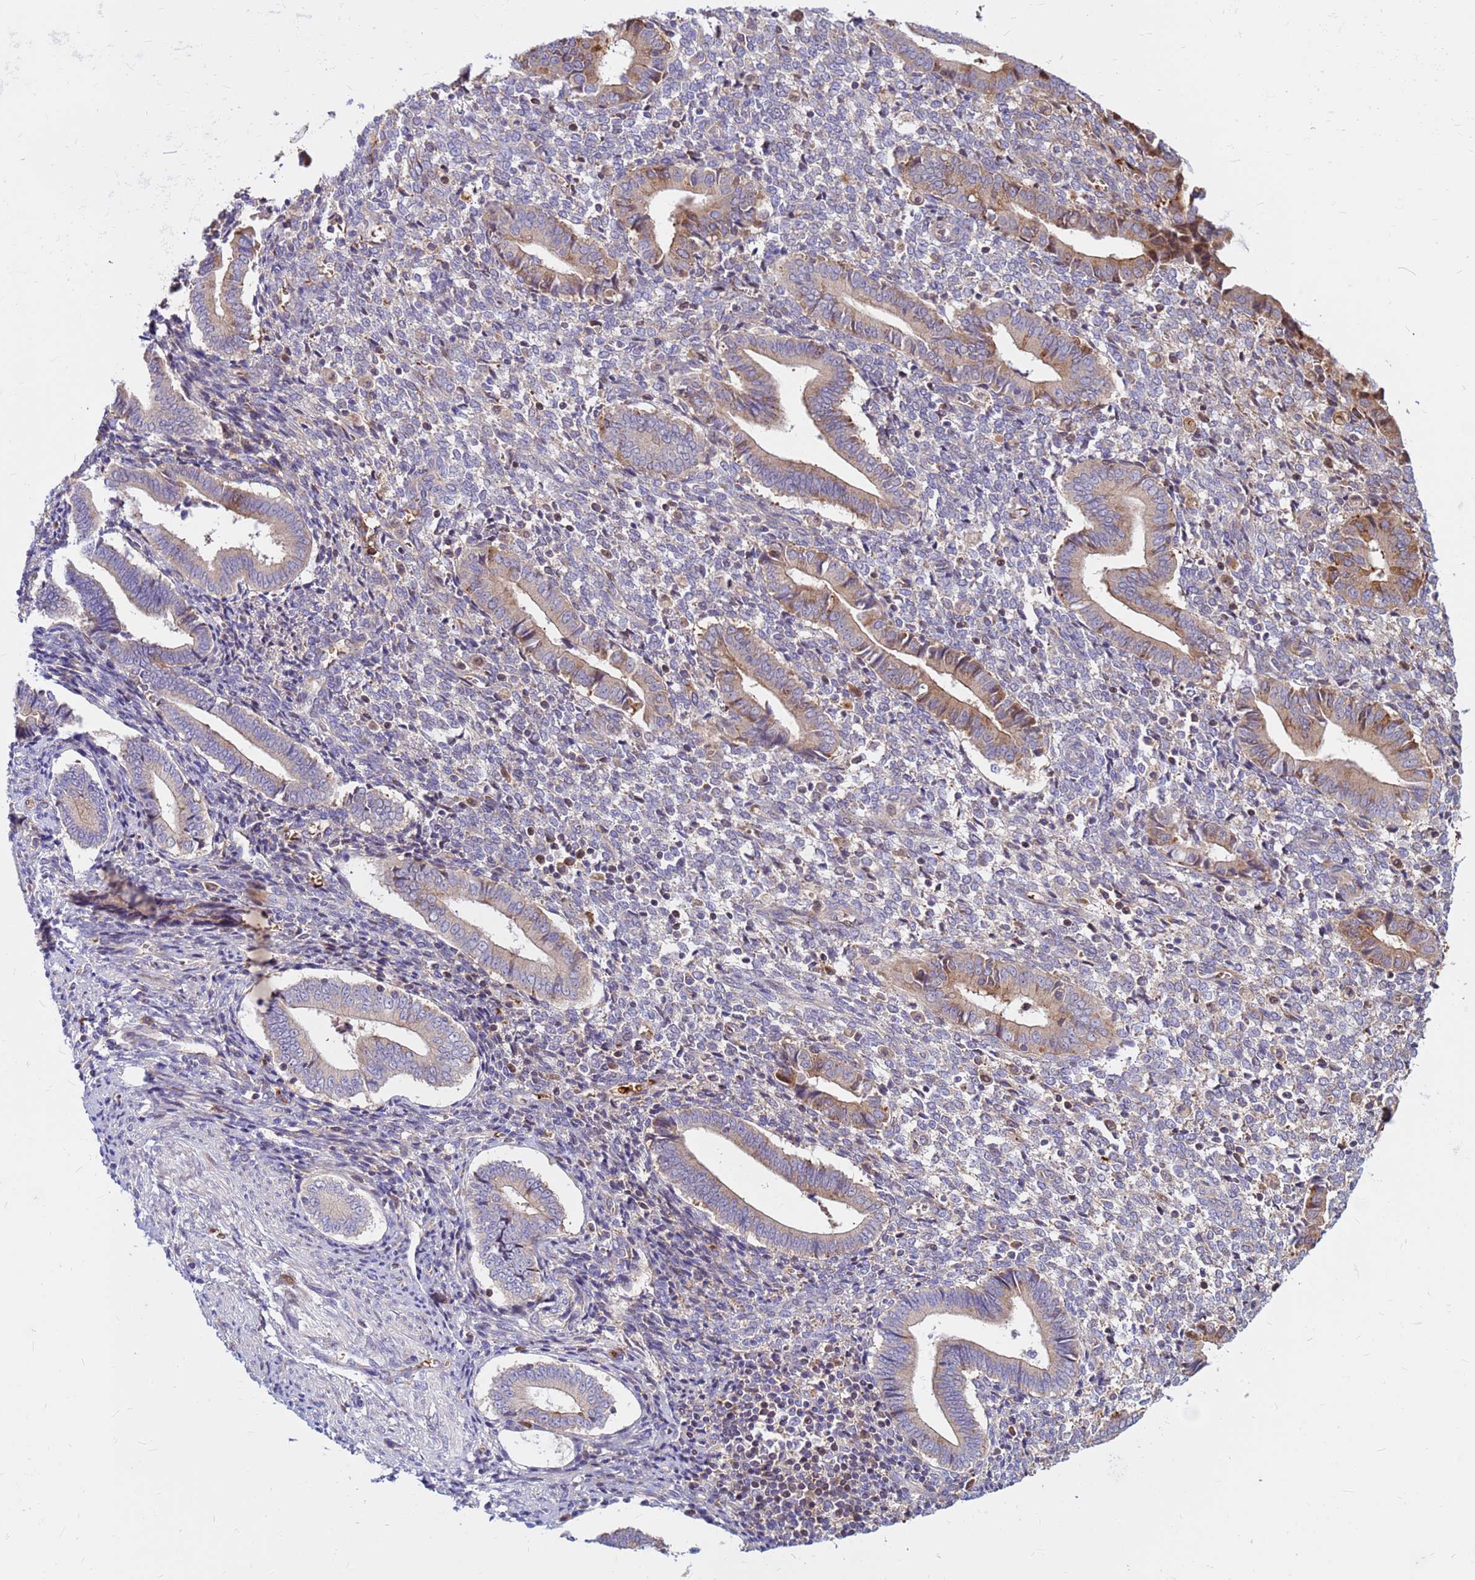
{"staining": {"intensity": "moderate", "quantity": "<25%", "location": "cytoplasmic/membranous"}, "tissue": "endometrium", "cell_type": "Cells in endometrial stroma", "image_type": "normal", "snomed": [{"axis": "morphology", "description": "Normal tissue, NOS"}, {"axis": "topography", "description": "Other"}, {"axis": "topography", "description": "Endometrium"}], "caption": "A brown stain labels moderate cytoplasmic/membranous staining of a protein in cells in endometrial stroma of benign human endometrium.", "gene": "ZNF669", "patient": {"sex": "female", "age": 44}}